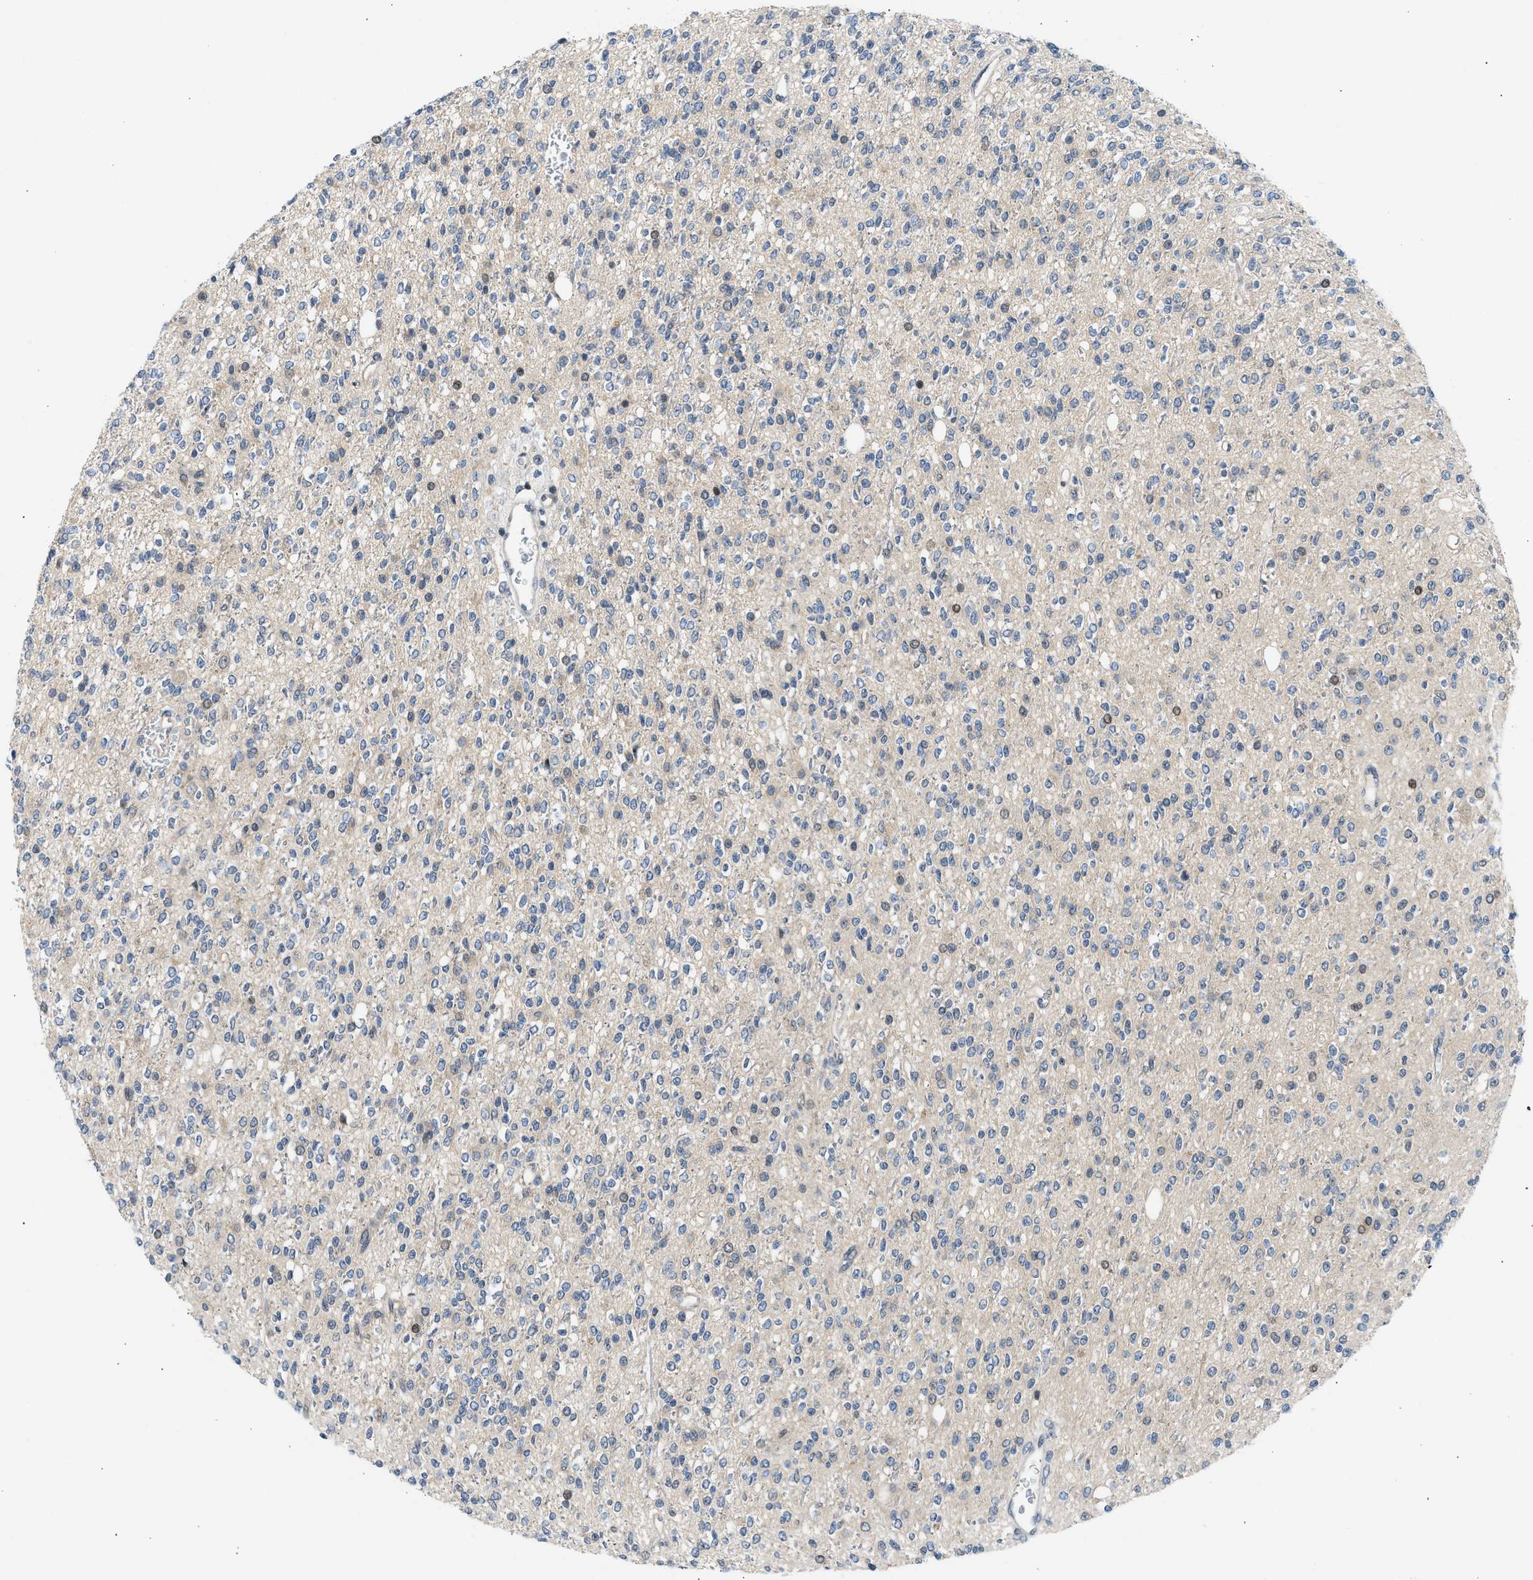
{"staining": {"intensity": "weak", "quantity": "<25%", "location": "nuclear"}, "tissue": "glioma", "cell_type": "Tumor cells", "image_type": "cancer", "snomed": [{"axis": "morphology", "description": "Glioma, malignant, High grade"}, {"axis": "topography", "description": "Brain"}], "caption": "Malignant glioma (high-grade) was stained to show a protein in brown. There is no significant staining in tumor cells.", "gene": "OLIG3", "patient": {"sex": "male", "age": 34}}